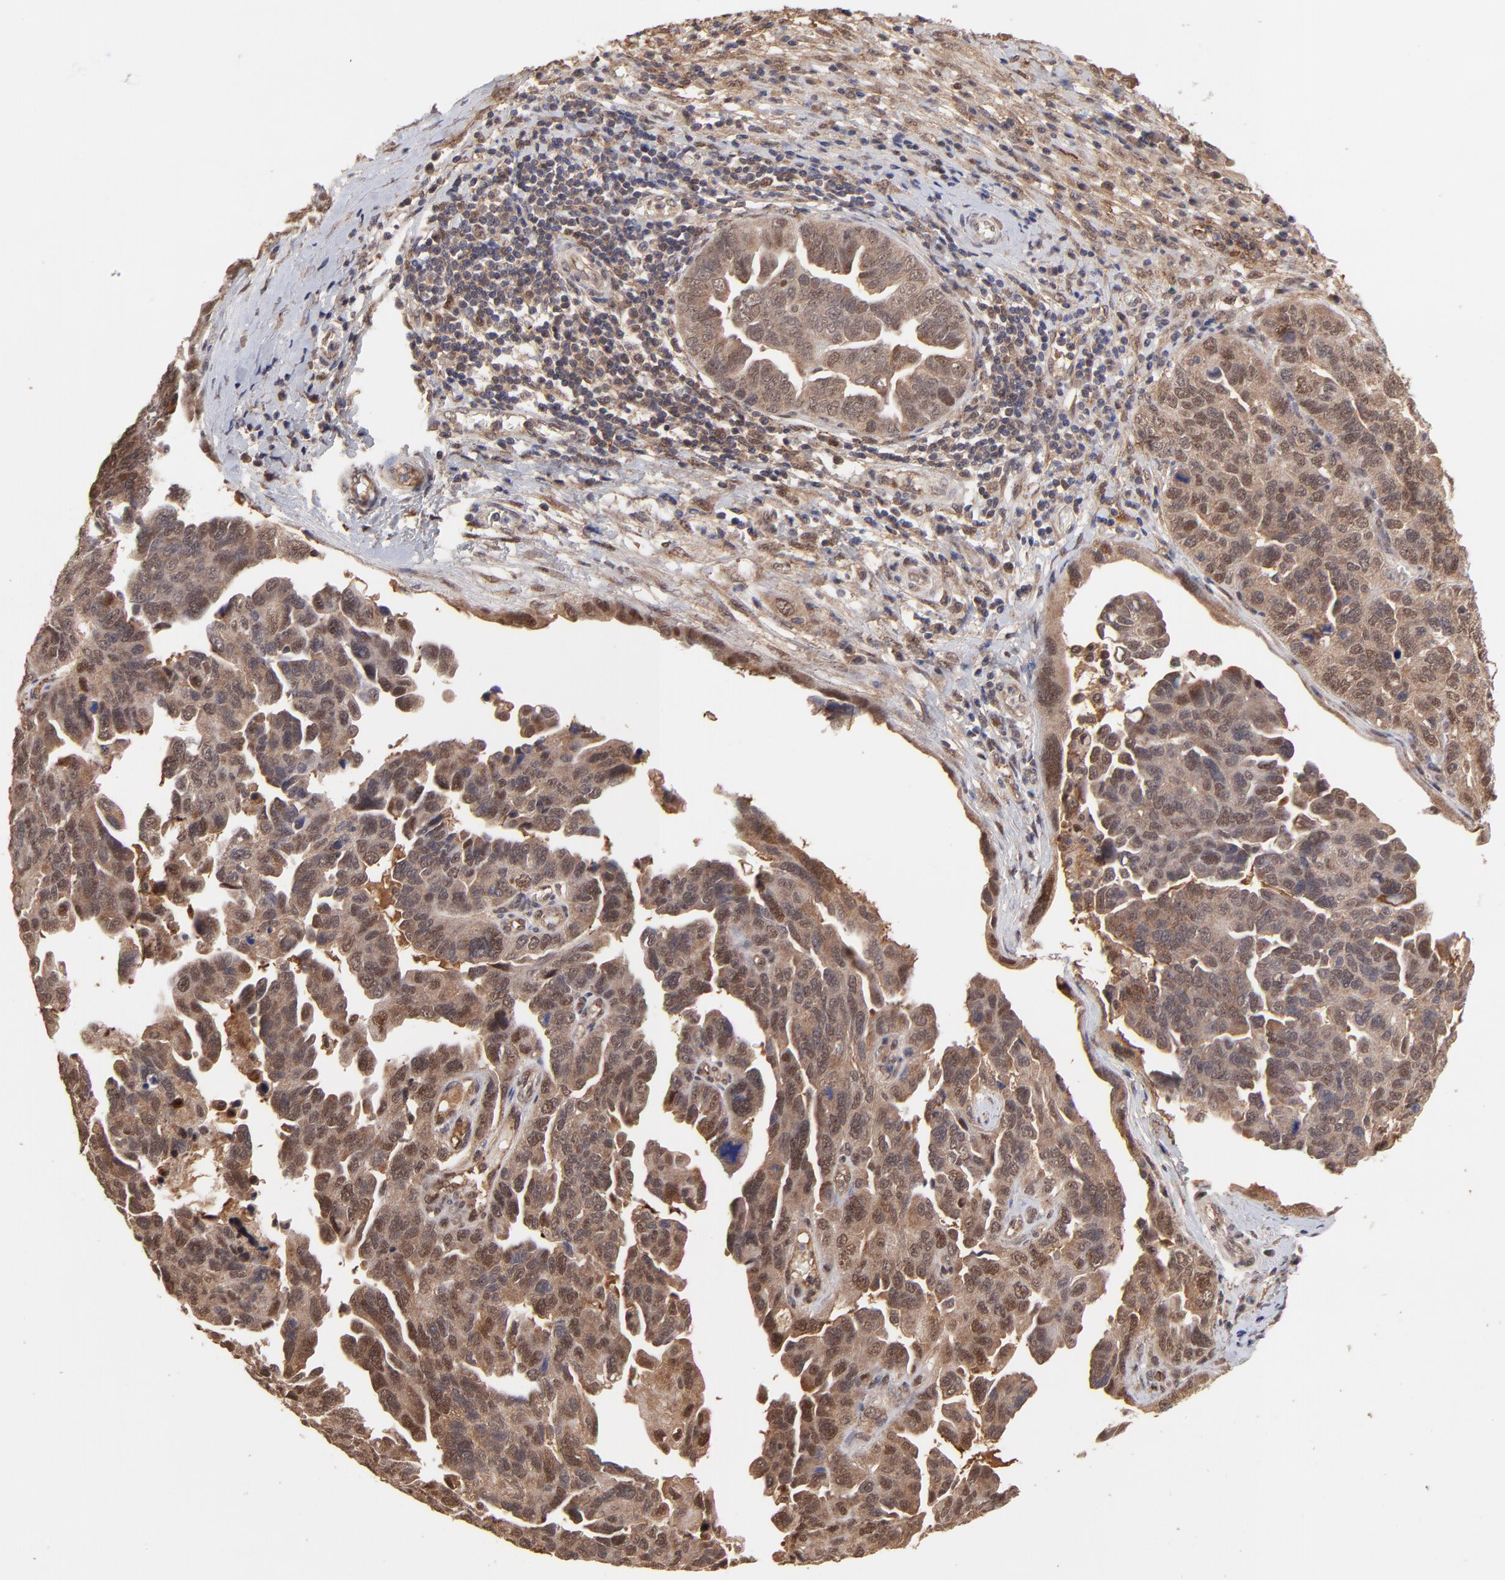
{"staining": {"intensity": "weak", "quantity": ">75%", "location": "cytoplasmic/membranous,nuclear"}, "tissue": "ovarian cancer", "cell_type": "Tumor cells", "image_type": "cancer", "snomed": [{"axis": "morphology", "description": "Cystadenocarcinoma, serous, NOS"}, {"axis": "topography", "description": "Ovary"}], "caption": "Brown immunohistochemical staining in human ovarian serous cystadenocarcinoma exhibits weak cytoplasmic/membranous and nuclear staining in approximately >75% of tumor cells. Immunohistochemistry (ihc) stains the protein in brown and the nuclei are stained blue.", "gene": "PSMD14", "patient": {"sex": "female", "age": 64}}